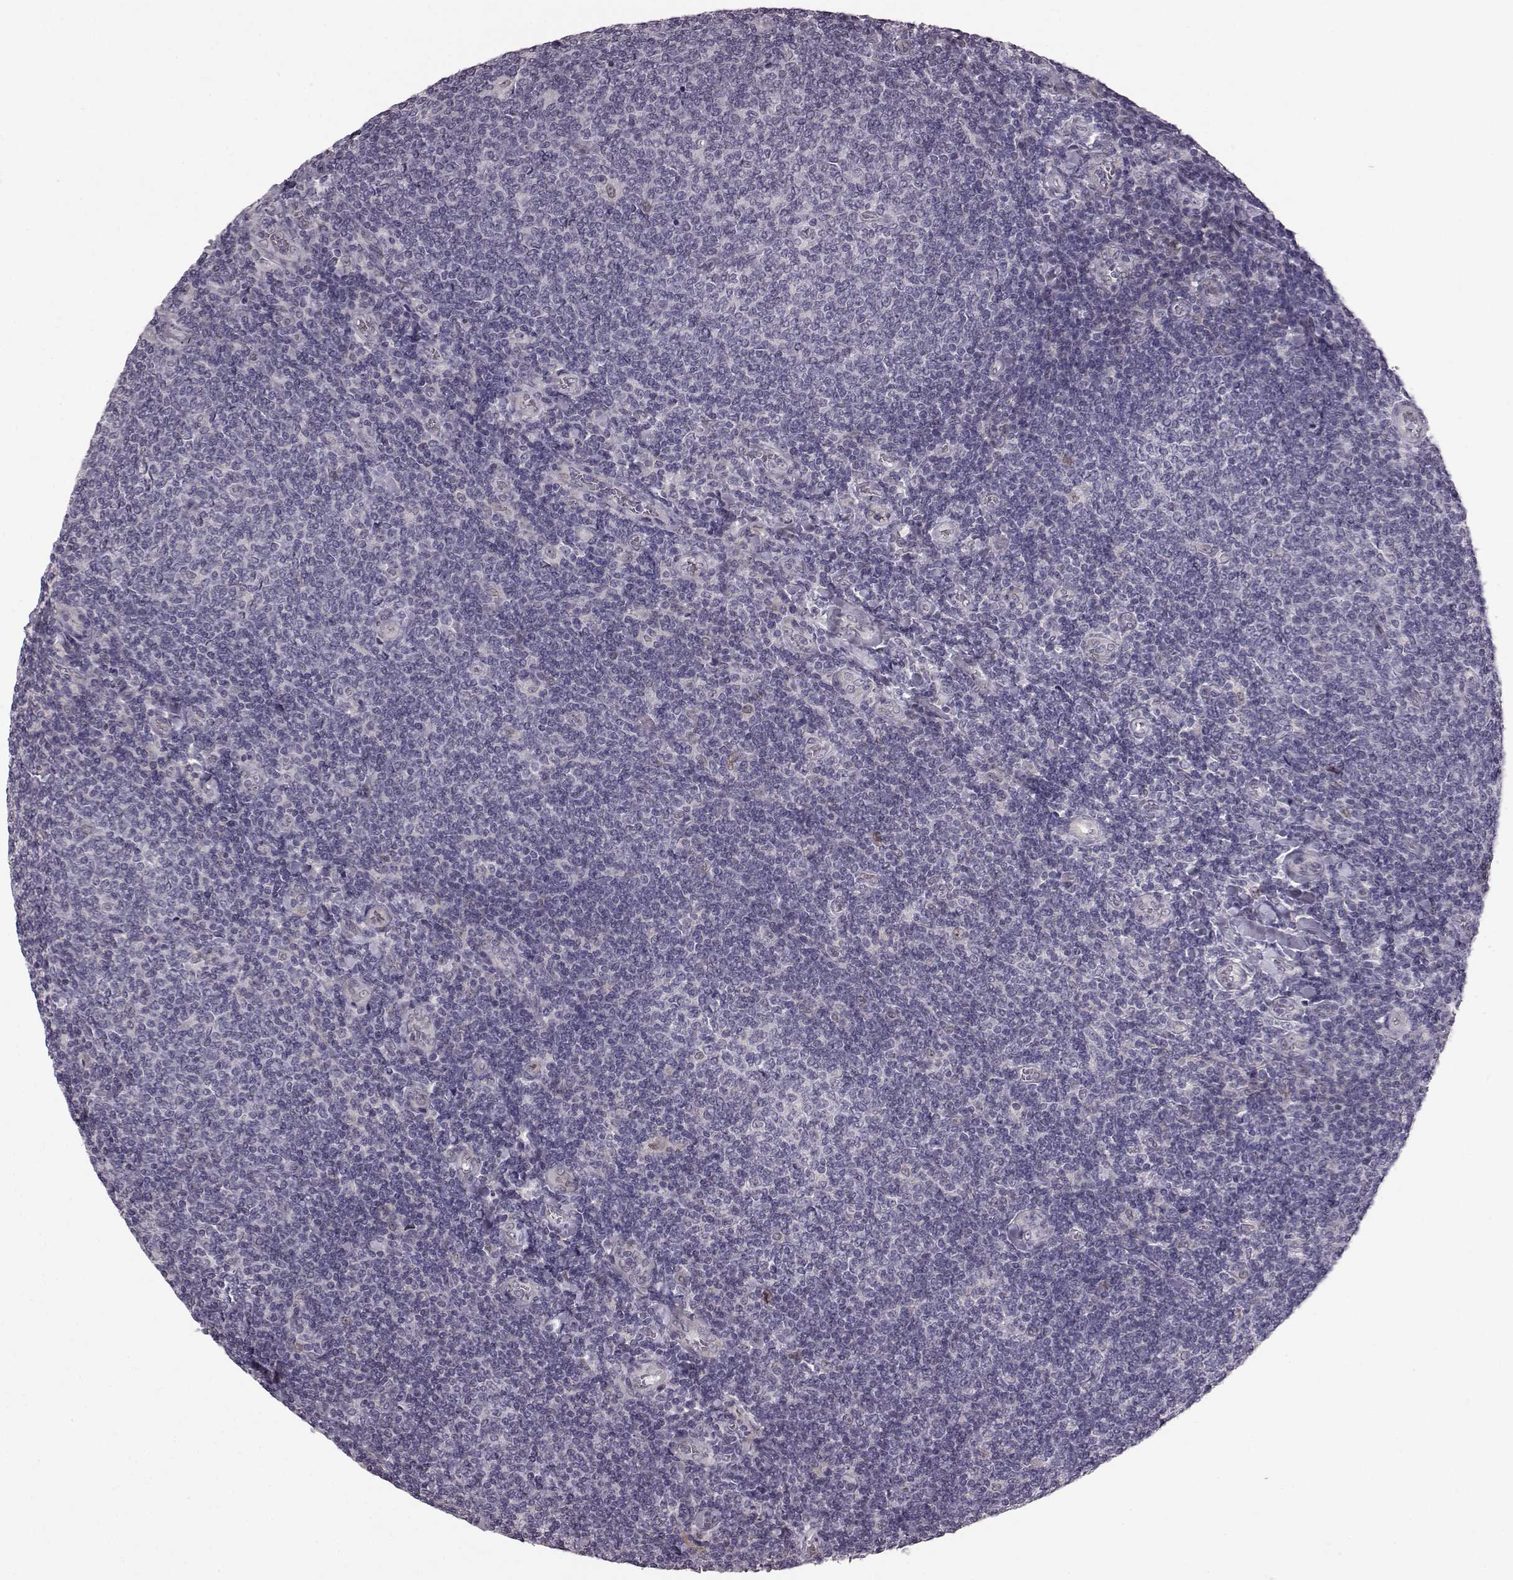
{"staining": {"intensity": "negative", "quantity": "none", "location": "none"}, "tissue": "lymphoma", "cell_type": "Tumor cells", "image_type": "cancer", "snomed": [{"axis": "morphology", "description": "Malignant lymphoma, non-Hodgkin's type, Low grade"}, {"axis": "topography", "description": "Lymph node"}], "caption": "Lymphoma stained for a protein using immunohistochemistry (IHC) exhibits no staining tumor cells.", "gene": "TCHHL1", "patient": {"sex": "male", "age": 52}}